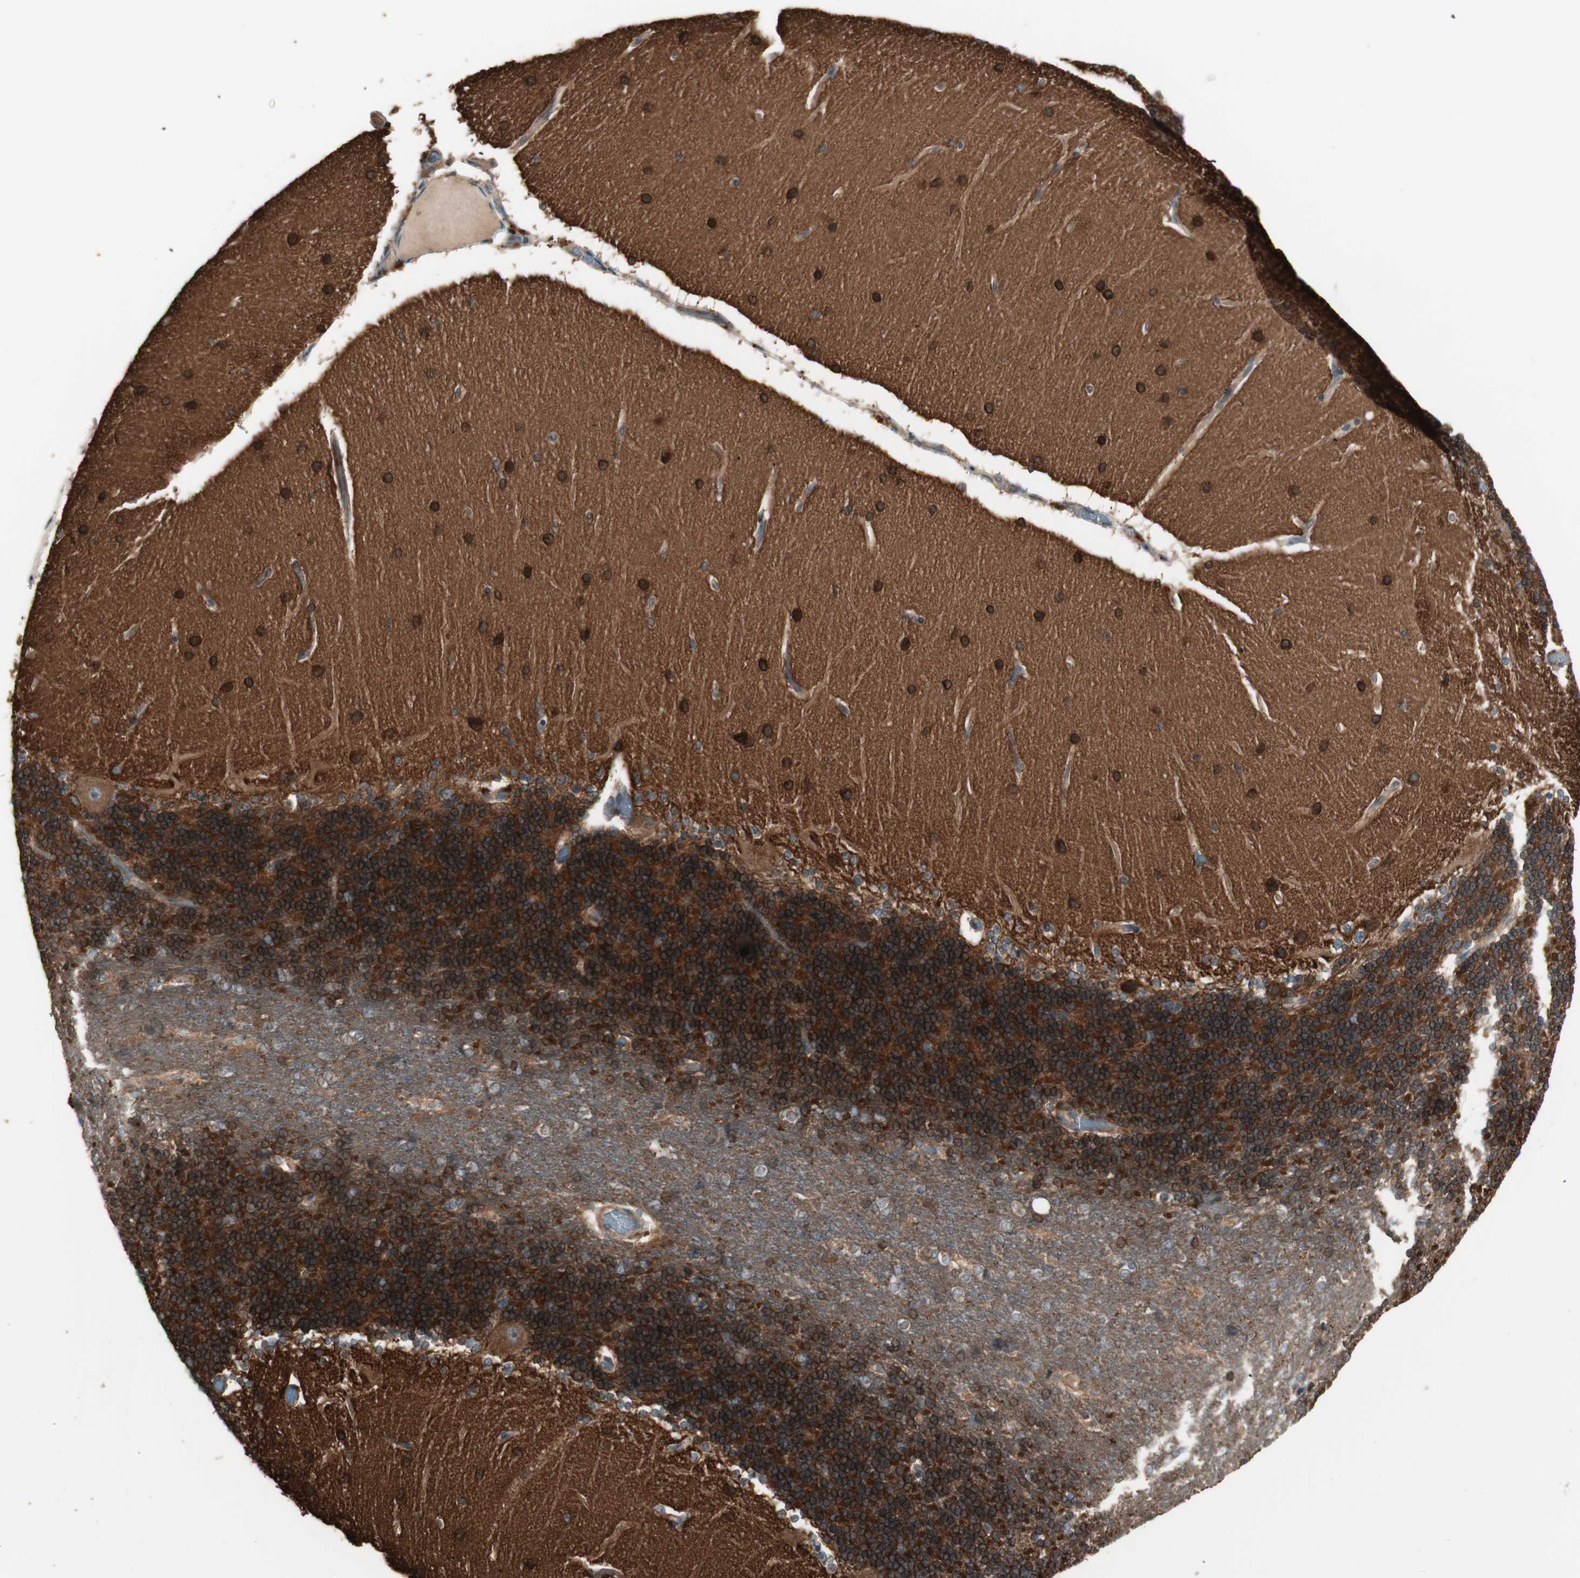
{"staining": {"intensity": "strong", "quantity": ">75%", "location": "cytoplasmic/membranous"}, "tissue": "cerebellum", "cell_type": "Cells in granular layer", "image_type": "normal", "snomed": [{"axis": "morphology", "description": "Normal tissue, NOS"}, {"axis": "topography", "description": "Cerebellum"}], "caption": "Immunohistochemistry (IHC) photomicrograph of unremarkable cerebellum: human cerebellum stained using immunohistochemistry exhibits high levels of strong protein expression localized specifically in the cytoplasmic/membranous of cells in granular layer, appearing as a cytoplasmic/membranous brown color.", "gene": "ATP6AP2", "patient": {"sex": "female", "age": 54}}